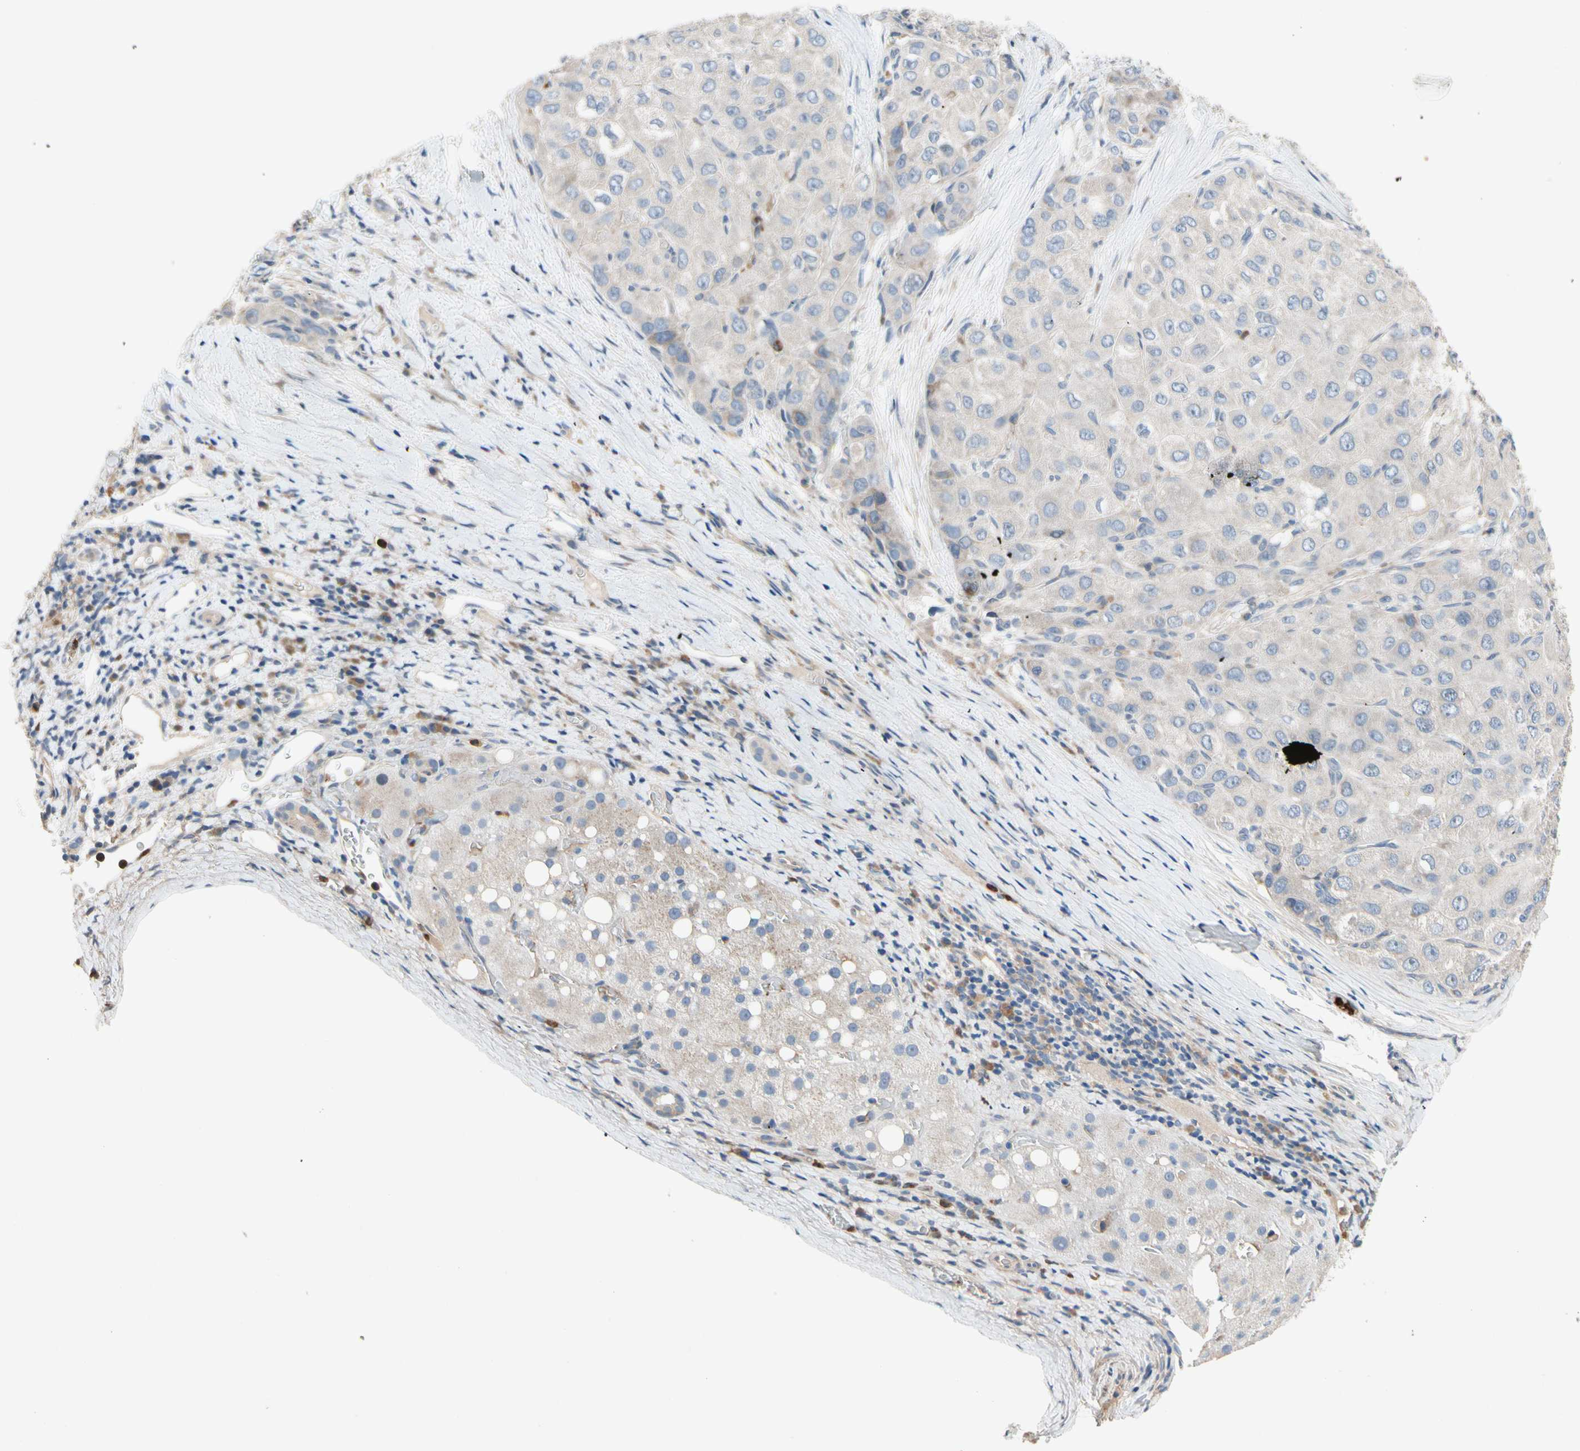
{"staining": {"intensity": "weak", "quantity": "<25%", "location": "cytoplasmic/membranous"}, "tissue": "liver cancer", "cell_type": "Tumor cells", "image_type": "cancer", "snomed": [{"axis": "morphology", "description": "Carcinoma, Hepatocellular, NOS"}, {"axis": "topography", "description": "Liver"}], "caption": "An IHC image of liver cancer (hepatocellular carcinoma) is shown. There is no staining in tumor cells of liver cancer (hepatocellular carcinoma). (Immunohistochemistry, brightfield microscopy, high magnification).", "gene": "SIGLEC5", "patient": {"sex": "male", "age": 80}}